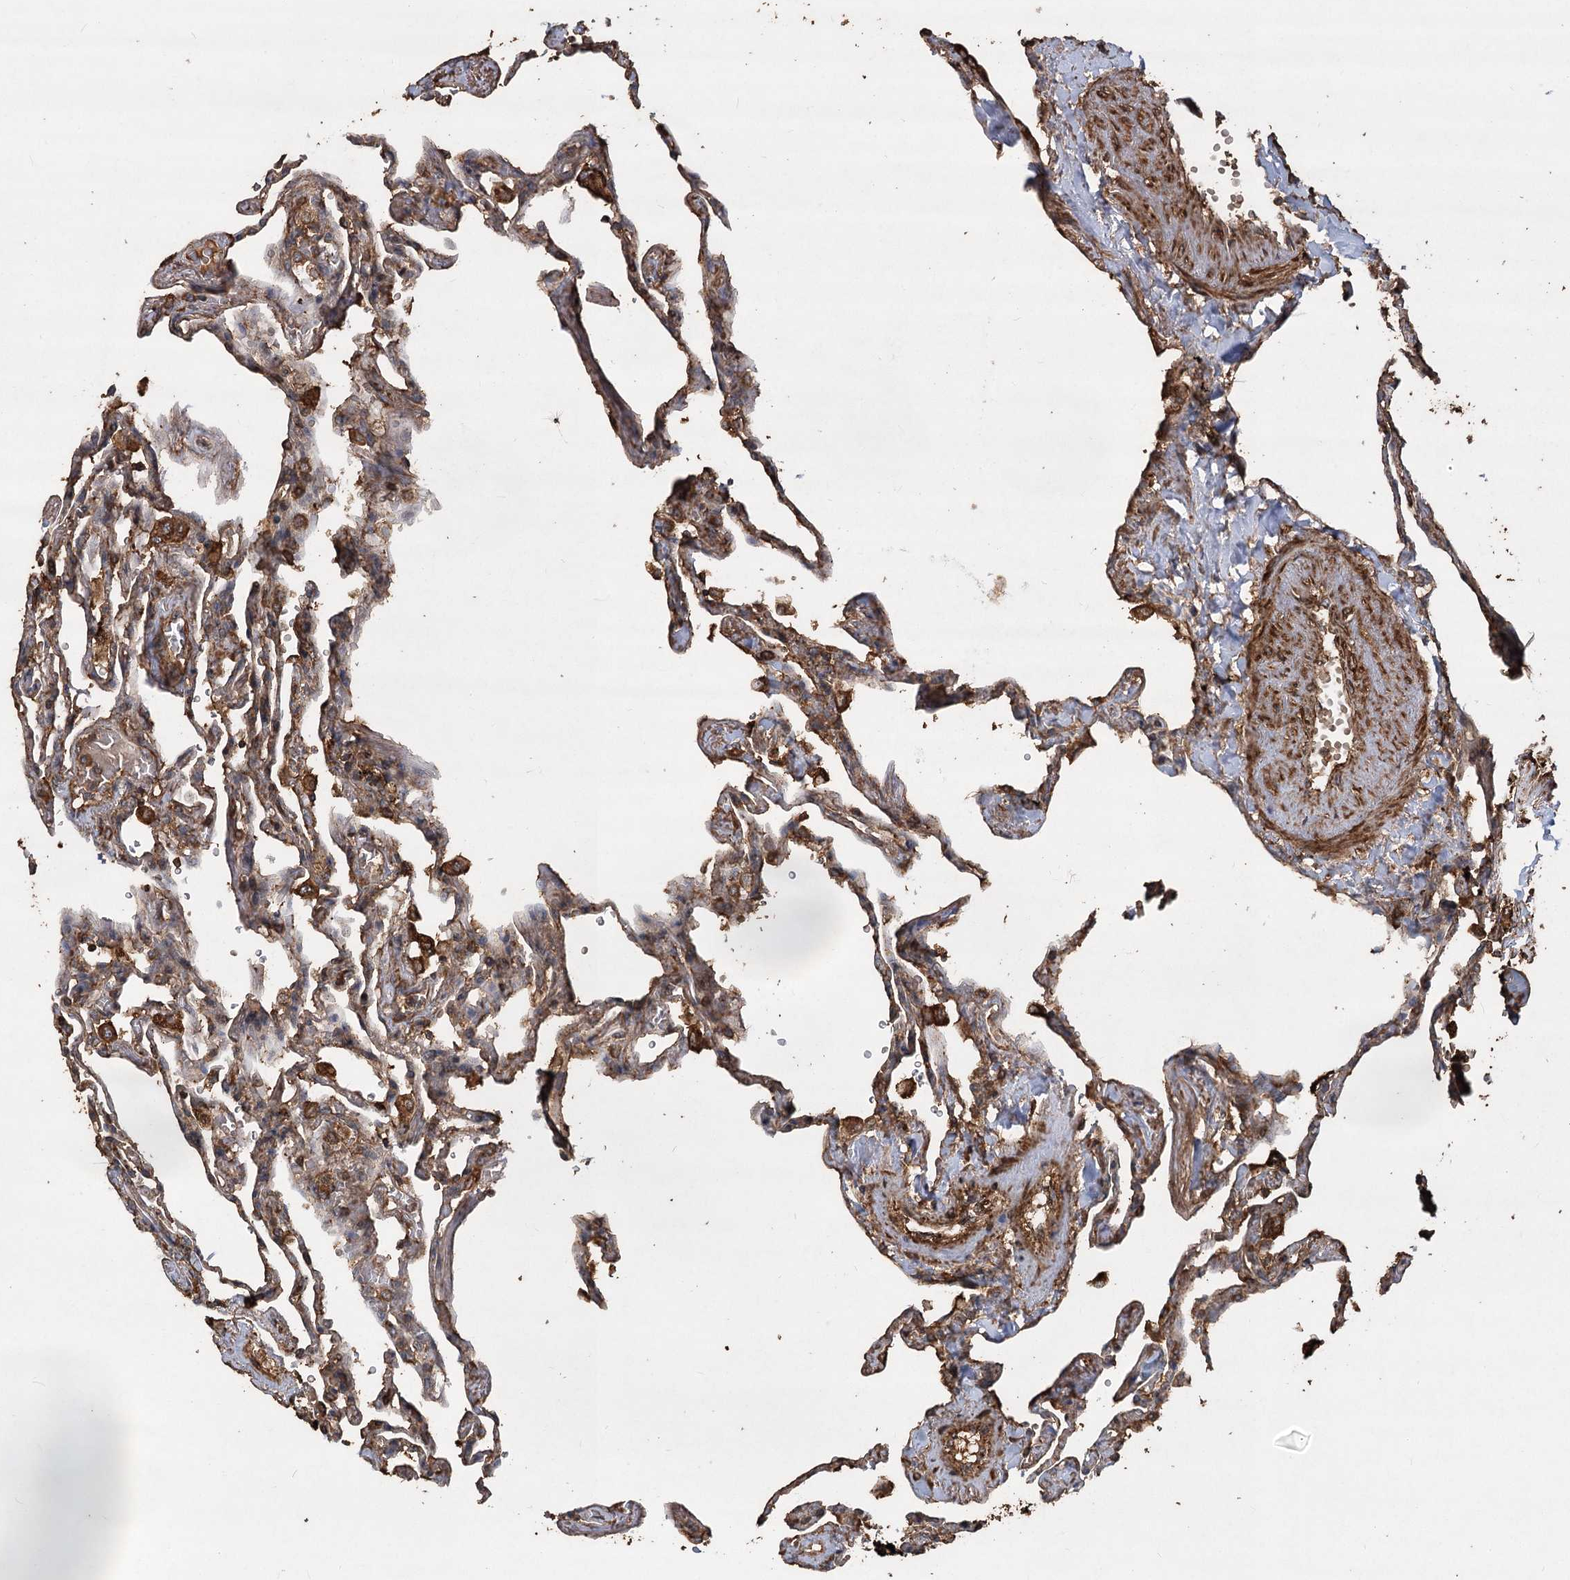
{"staining": {"intensity": "moderate", "quantity": ">75%", "location": "cytoplasmic/membranous"}, "tissue": "lung", "cell_type": "Alveolar cells", "image_type": "normal", "snomed": [{"axis": "morphology", "description": "Normal tissue, NOS"}, {"axis": "topography", "description": "Lung"}], "caption": "Immunohistochemistry (IHC) staining of benign lung, which shows medium levels of moderate cytoplasmic/membranous expression in about >75% of alveolar cells indicating moderate cytoplasmic/membranous protein staining. The staining was performed using DAB (3,3'-diaminobenzidine) (brown) for protein detection and nuclei were counterstained in hematoxylin (blue).", "gene": "PIK3C2A", "patient": {"sex": "male", "age": 59}}